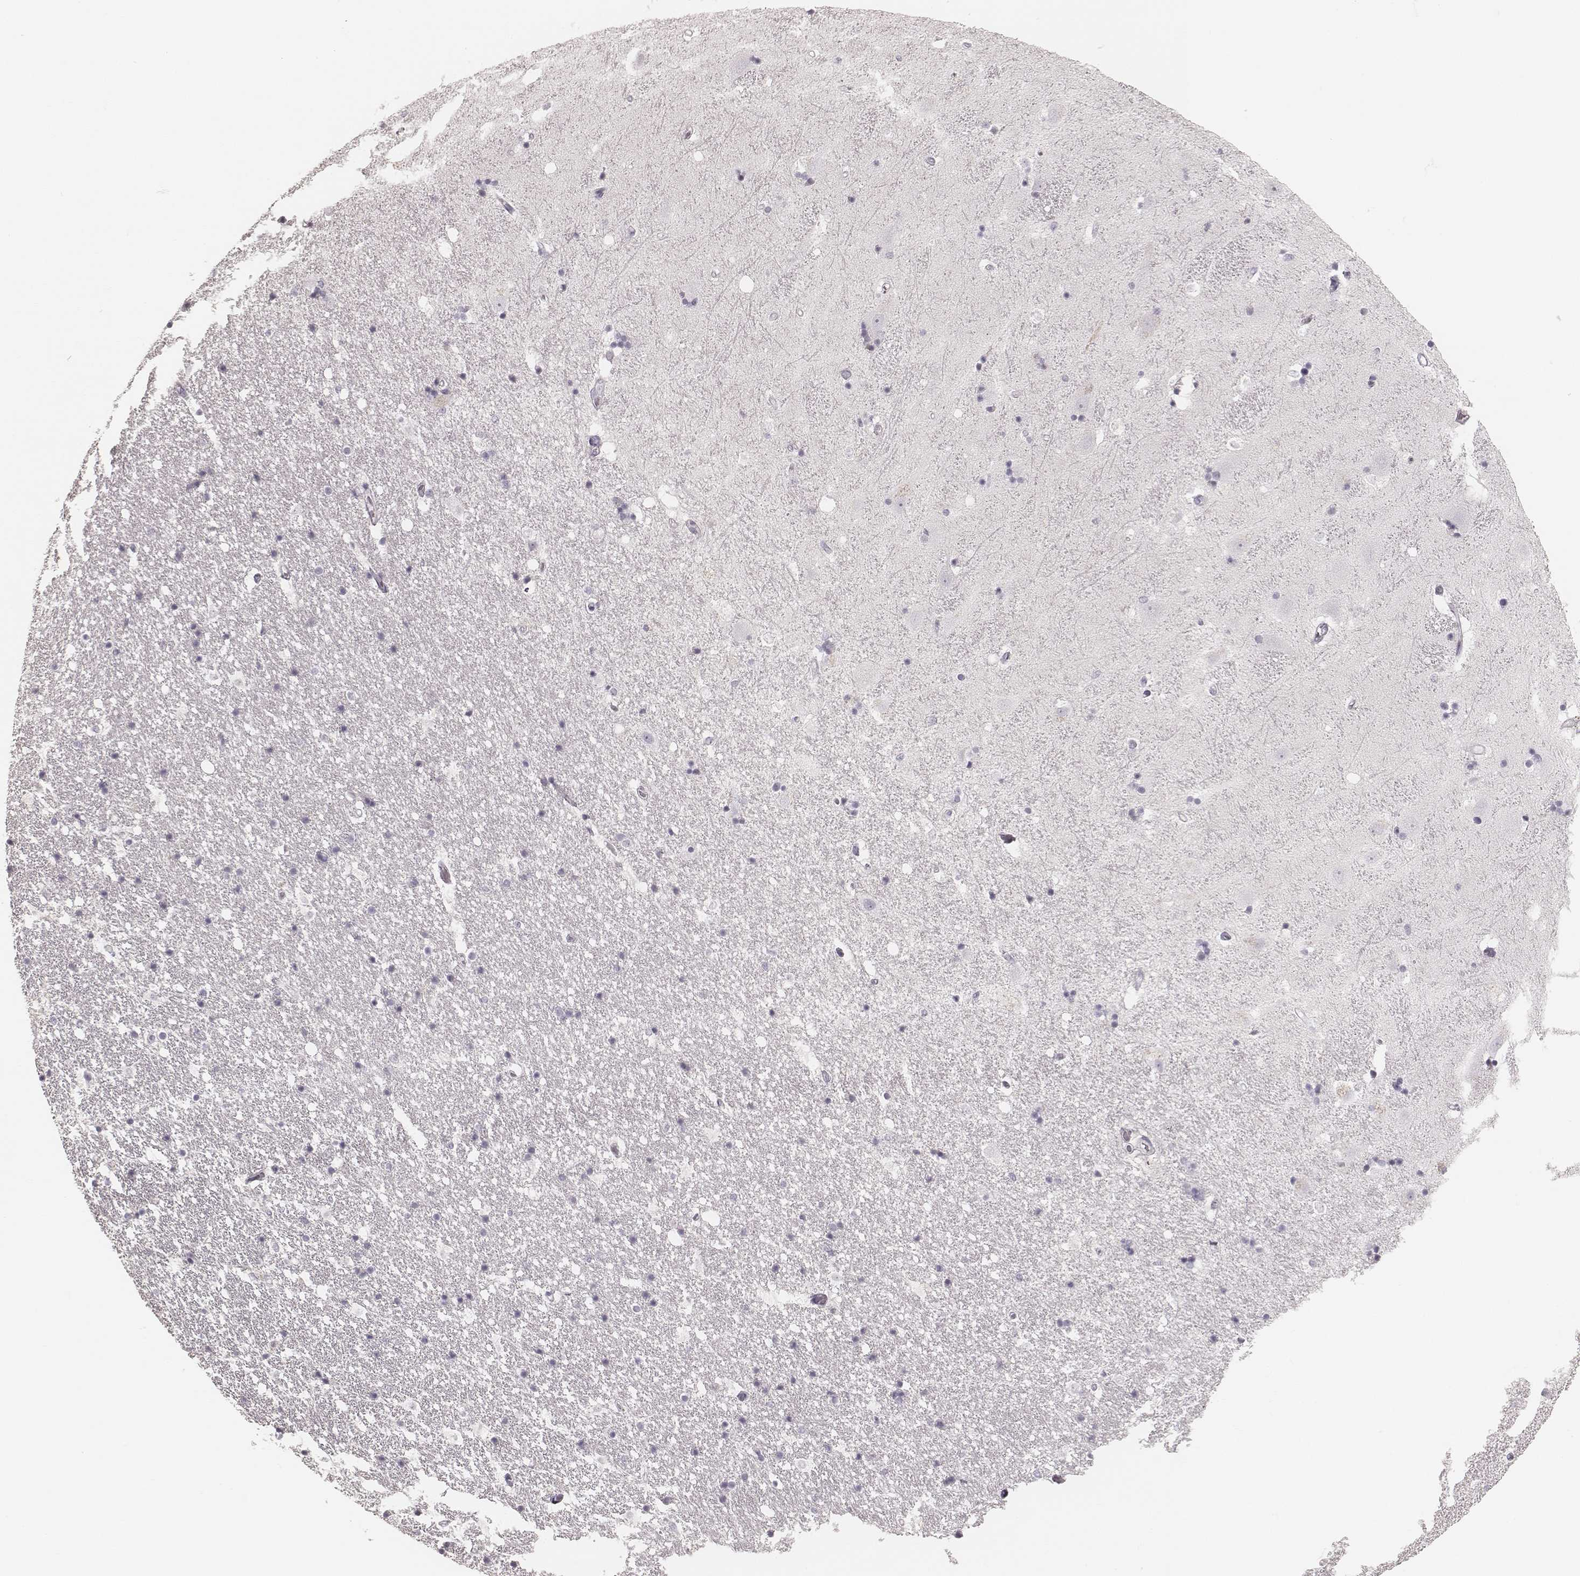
{"staining": {"intensity": "negative", "quantity": "none", "location": "none"}, "tissue": "hippocampus", "cell_type": "Glial cells", "image_type": "normal", "snomed": [{"axis": "morphology", "description": "Normal tissue, NOS"}, {"axis": "topography", "description": "Hippocampus"}], "caption": "This photomicrograph is of normal hippocampus stained with IHC to label a protein in brown with the nuclei are counter-stained blue. There is no expression in glial cells. (DAB IHC with hematoxylin counter stain).", "gene": "SPATA24", "patient": {"sex": "male", "age": 49}}